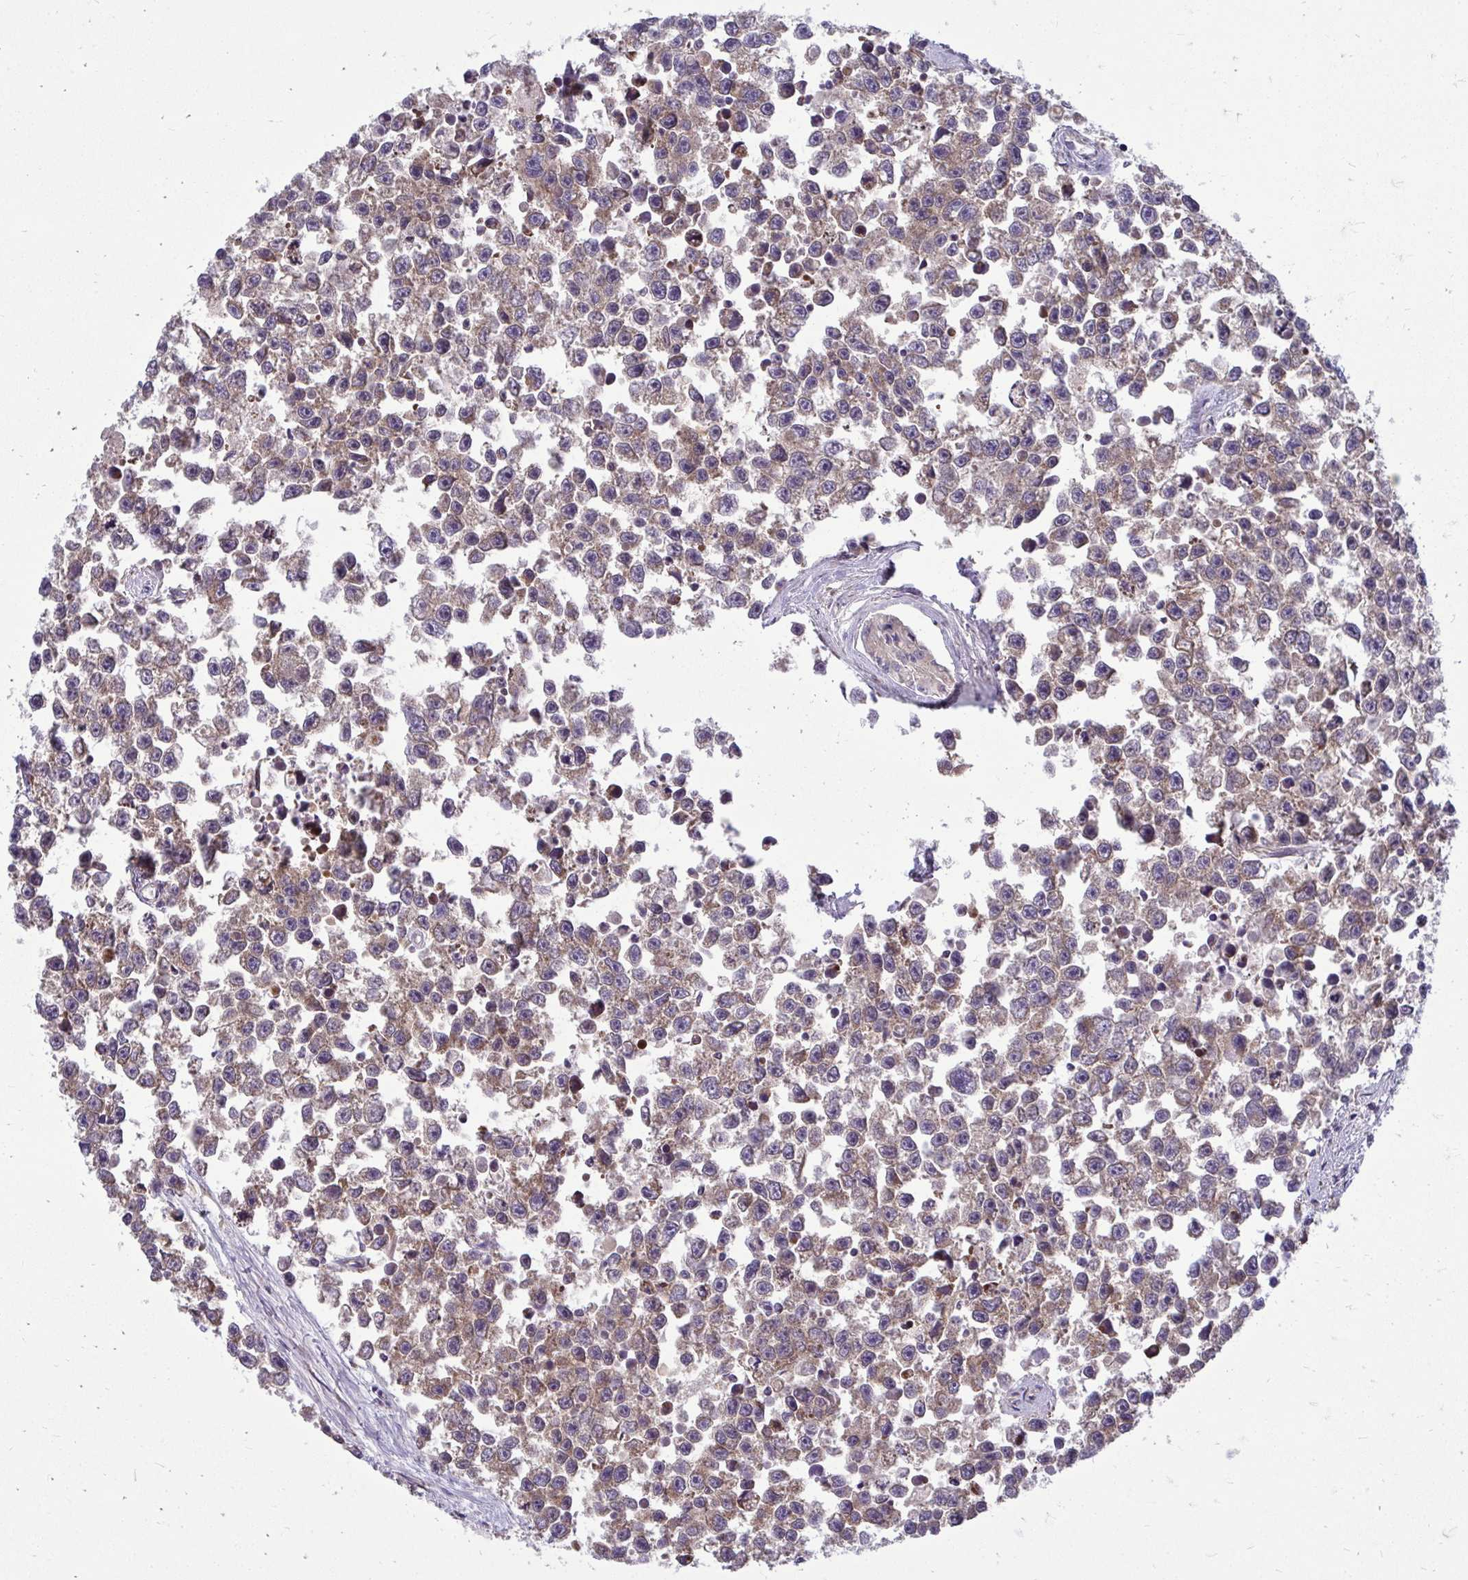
{"staining": {"intensity": "moderate", "quantity": ">75%", "location": "cytoplasmic/membranous"}, "tissue": "testis cancer", "cell_type": "Tumor cells", "image_type": "cancer", "snomed": [{"axis": "morphology", "description": "Seminoma, NOS"}, {"axis": "topography", "description": "Testis"}], "caption": "DAB (3,3'-diaminobenzidine) immunohistochemical staining of testis cancer shows moderate cytoplasmic/membranous protein expression in about >75% of tumor cells.", "gene": "RPLP2", "patient": {"sex": "male", "age": 26}}